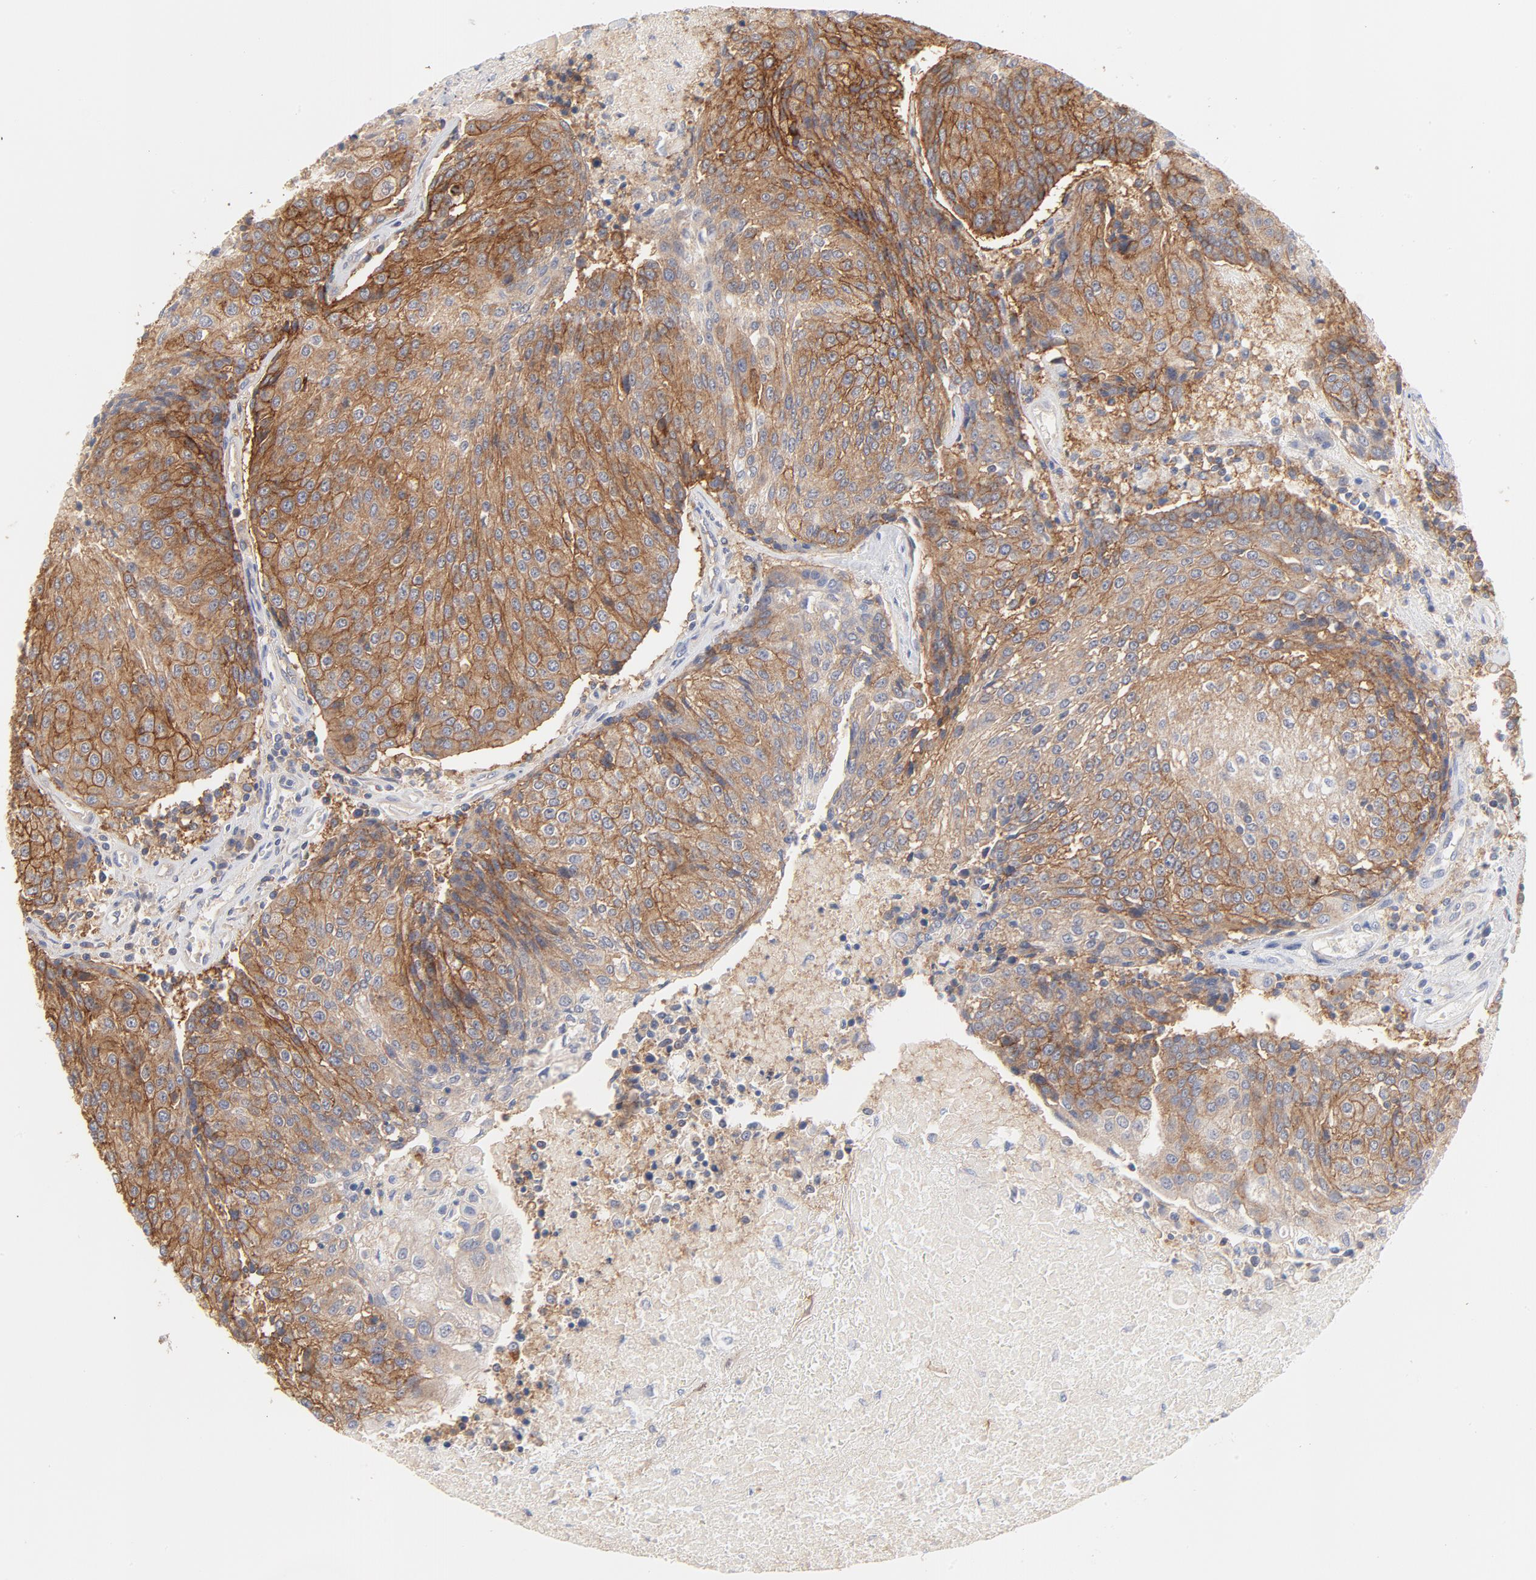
{"staining": {"intensity": "moderate", "quantity": ">75%", "location": "cytoplasmic/membranous"}, "tissue": "urothelial cancer", "cell_type": "Tumor cells", "image_type": "cancer", "snomed": [{"axis": "morphology", "description": "Urothelial carcinoma, High grade"}, {"axis": "topography", "description": "Urinary bladder"}], "caption": "Human urothelial cancer stained for a protein (brown) shows moderate cytoplasmic/membranous positive staining in approximately >75% of tumor cells.", "gene": "SETD3", "patient": {"sex": "female", "age": 85}}